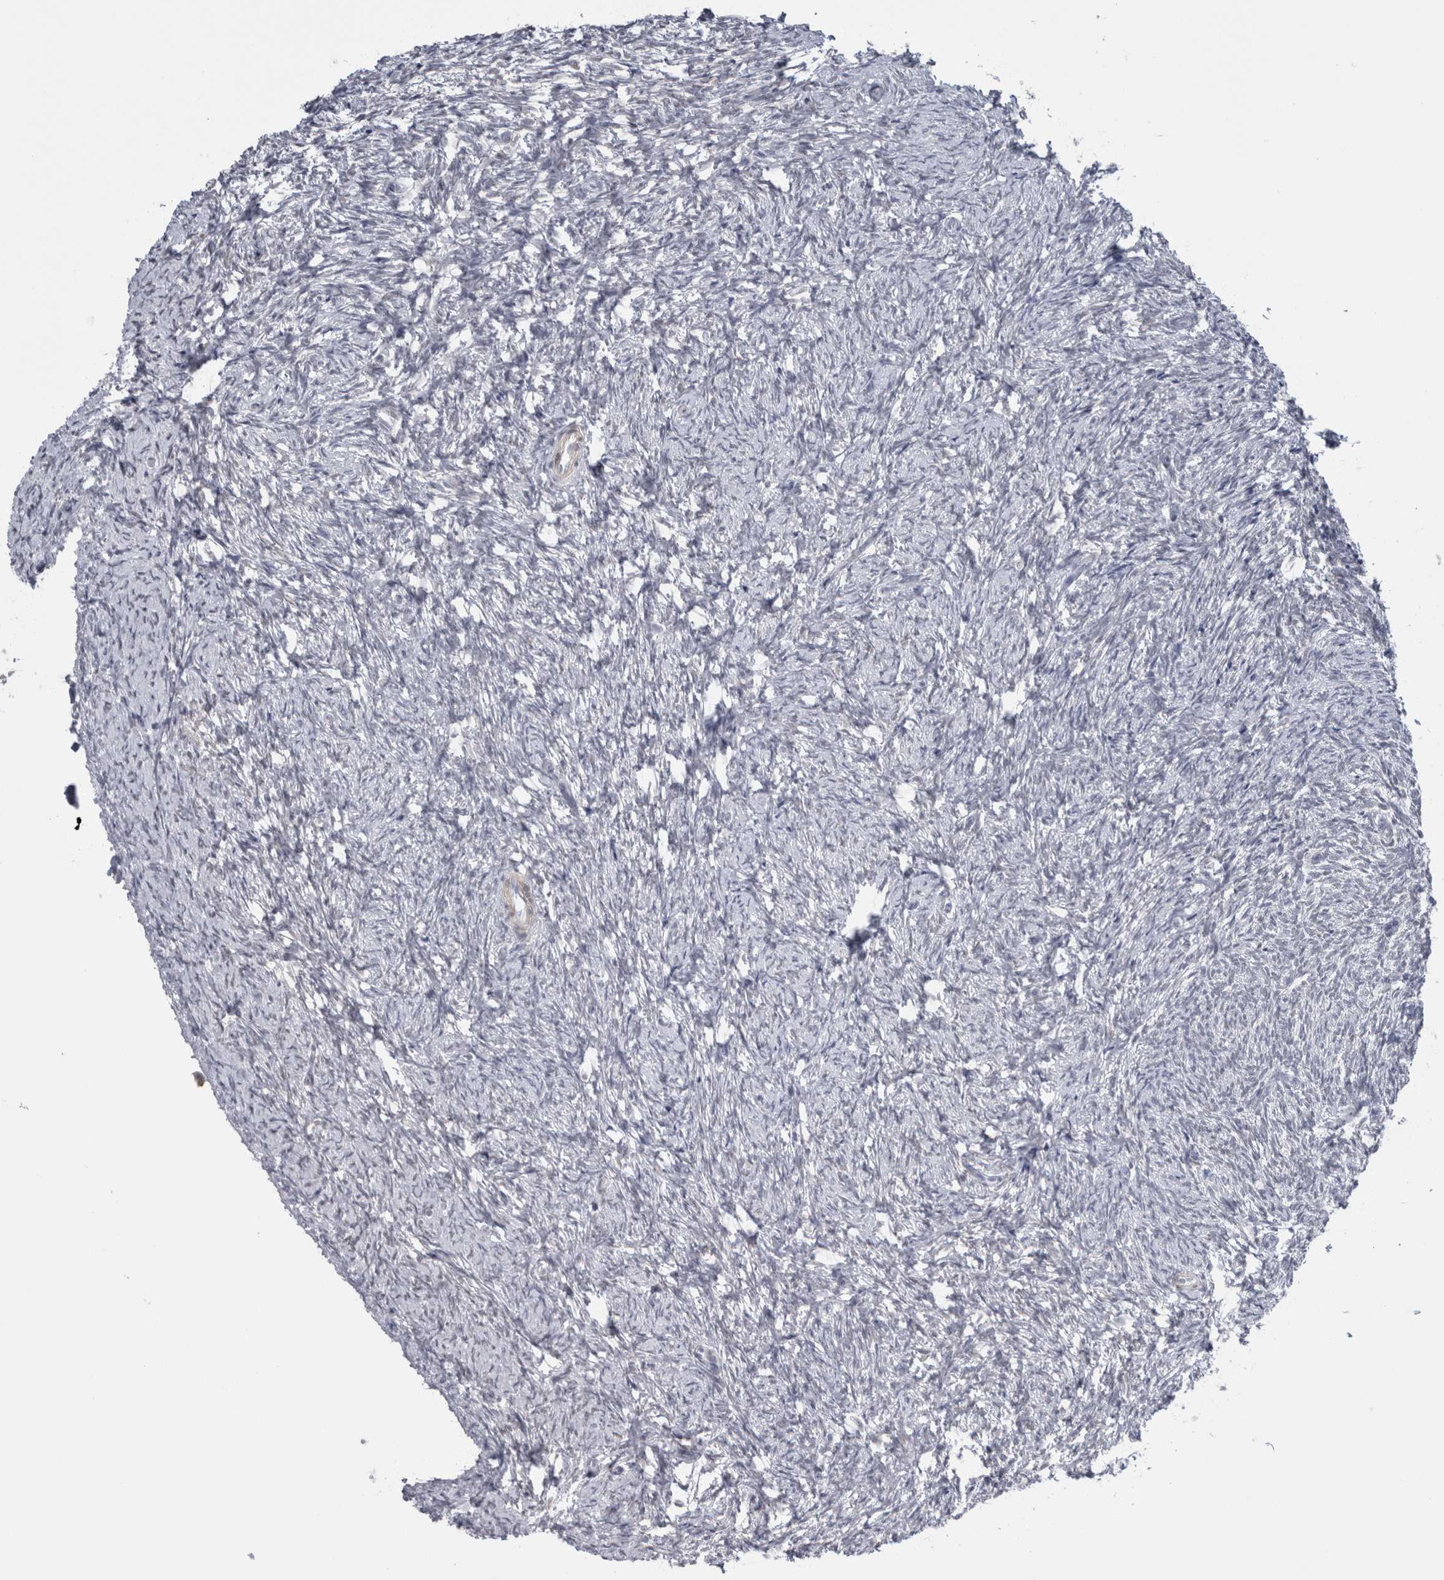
{"staining": {"intensity": "negative", "quantity": "none", "location": "none"}, "tissue": "ovary", "cell_type": "Follicle cells", "image_type": "normal", "snomed": [{"axis": "morphology", "description": "Normal tissue, NOS"}, {"axis": "topography", "description": "Ovary"}], "caption": "This is an immunohistochemistry photomicrograph of normal ovary. There is no positivity in follicle cells.", "gene": "PLIN1", "patient": {"sex": "female", "age": 41}}